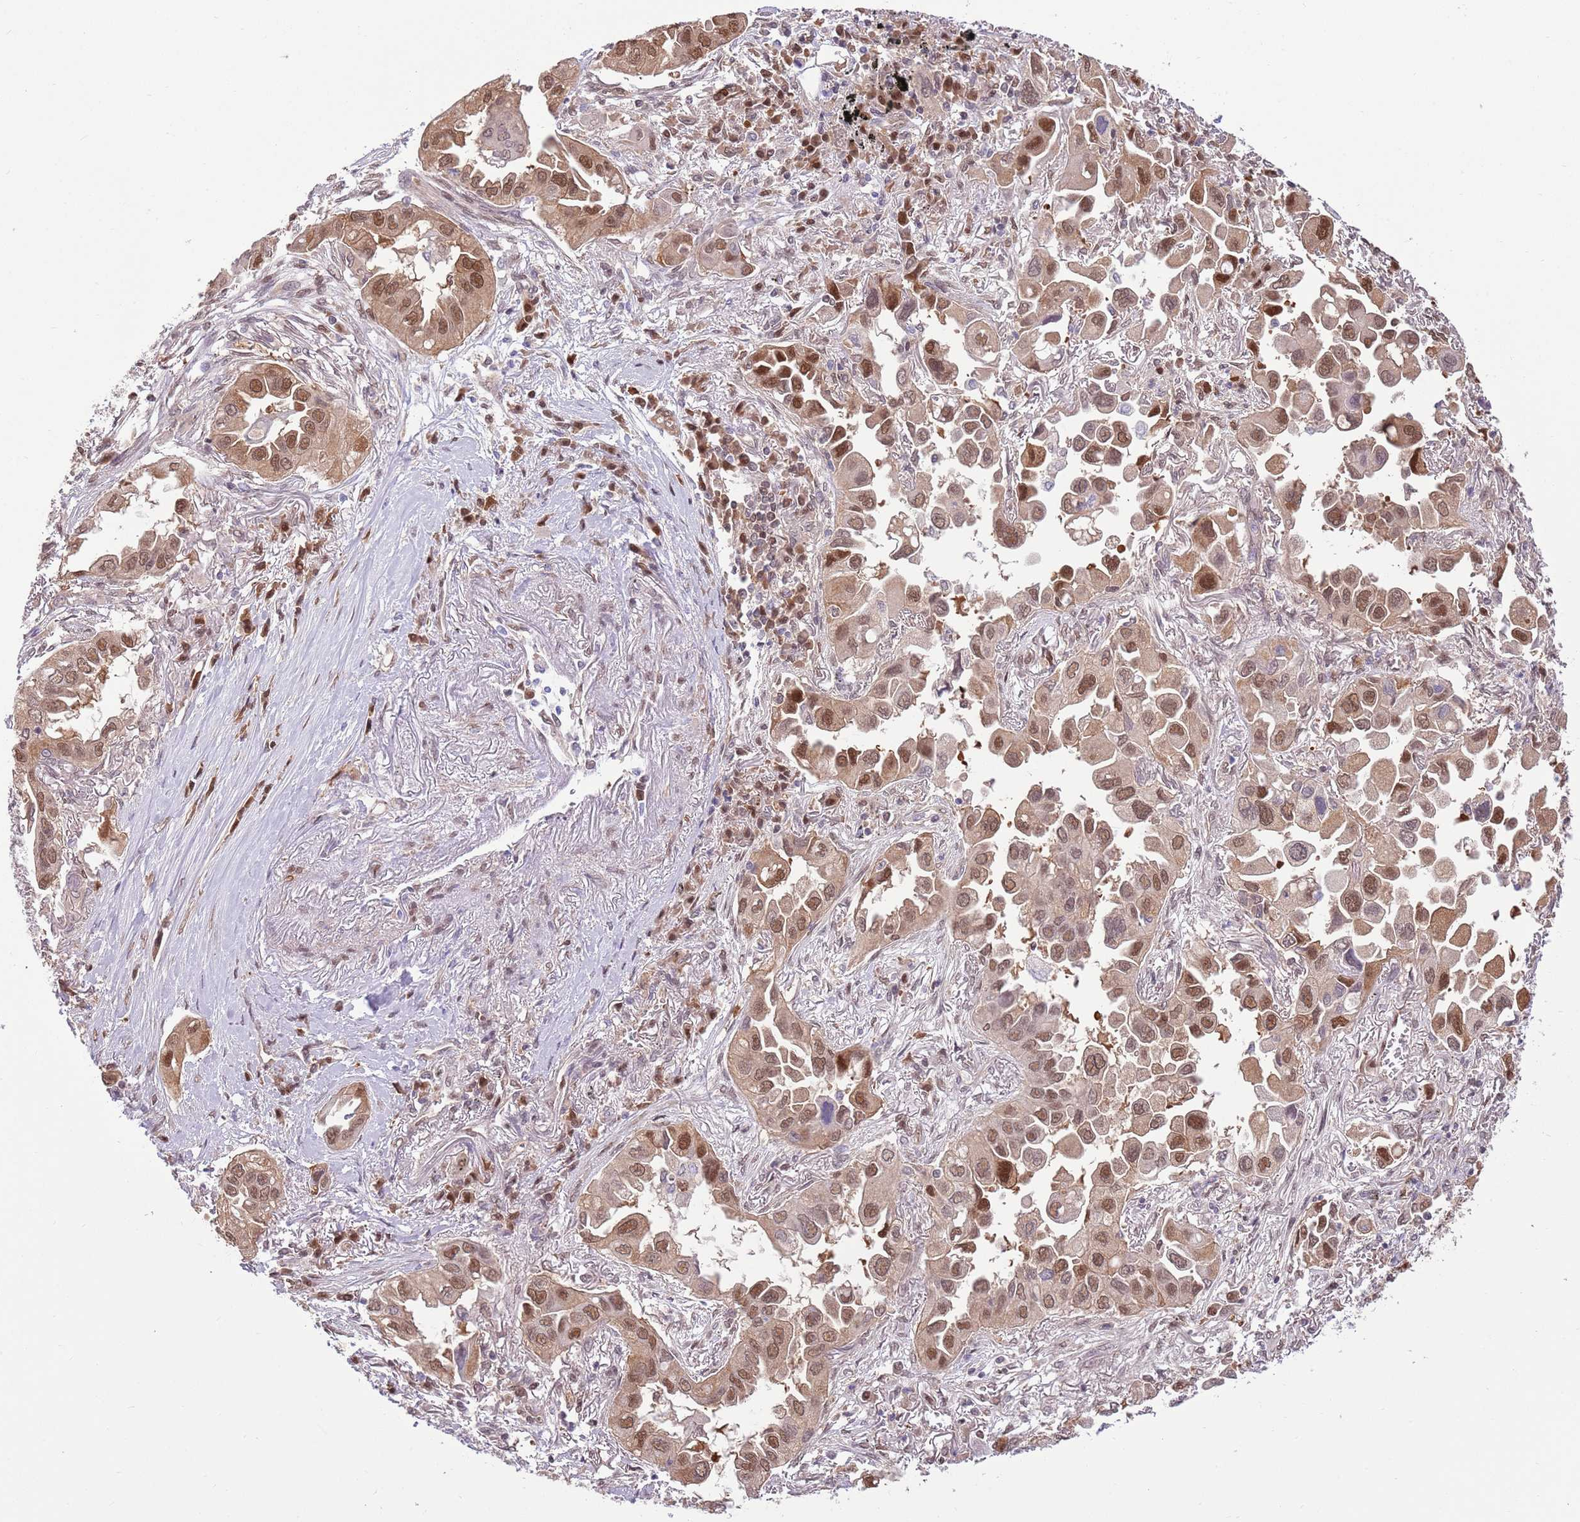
{"staining": {"intensity": "moderate", "quantity": "25%-75%", "location": "nuclear"}, "tissue": "lung cancer", "cell_type": "Tumor cells", "image_type": "cancer", "snomed": [{"axis": "morphology", "description": "Adenocarcinoma, NOS"}, {"axis": "topography", "description": "Lung"}], "caption": "IHC micrograph of neoplastic tissue: human adenocarcinoma (lung) stained using immunohistochemistry reveals medium levels of moderate protein expression localized specifically in the nuclear of tumor cells, appearing as a nuclear brown color.", "gene": "NSFL1C", "patient": {"sex": "female", "age": 76}}